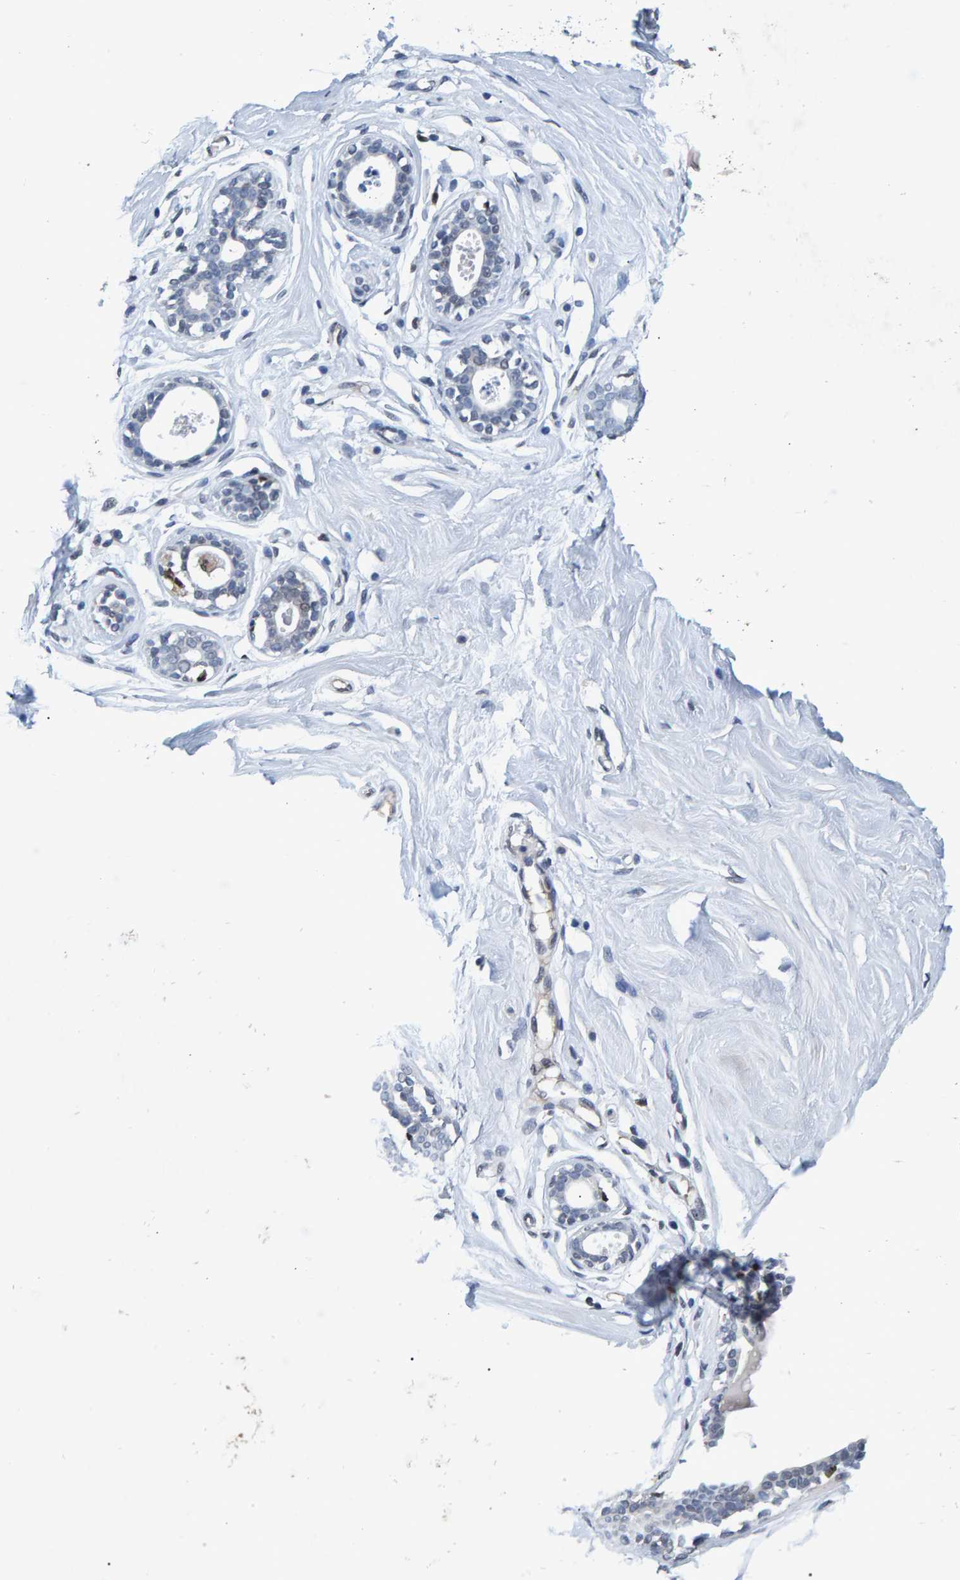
{"staining": {"intensity": "negative", "quantity": "none", "location": "none"}, "tissue": "breast", "cell_type": "Adipocytes", "image_type": "normal", "snomed": [{"axis": "morphology", "description": "Normal tissue, NOS"}, {"axis": "topography", "description": "Breast"}], "caption": "IHC micrograph of unremarkable human breast stained for a protein (brown), which exhibits no staining in adipocytes.", "gene": "QKI", "patient": {"sex": "female", "age": 23}}